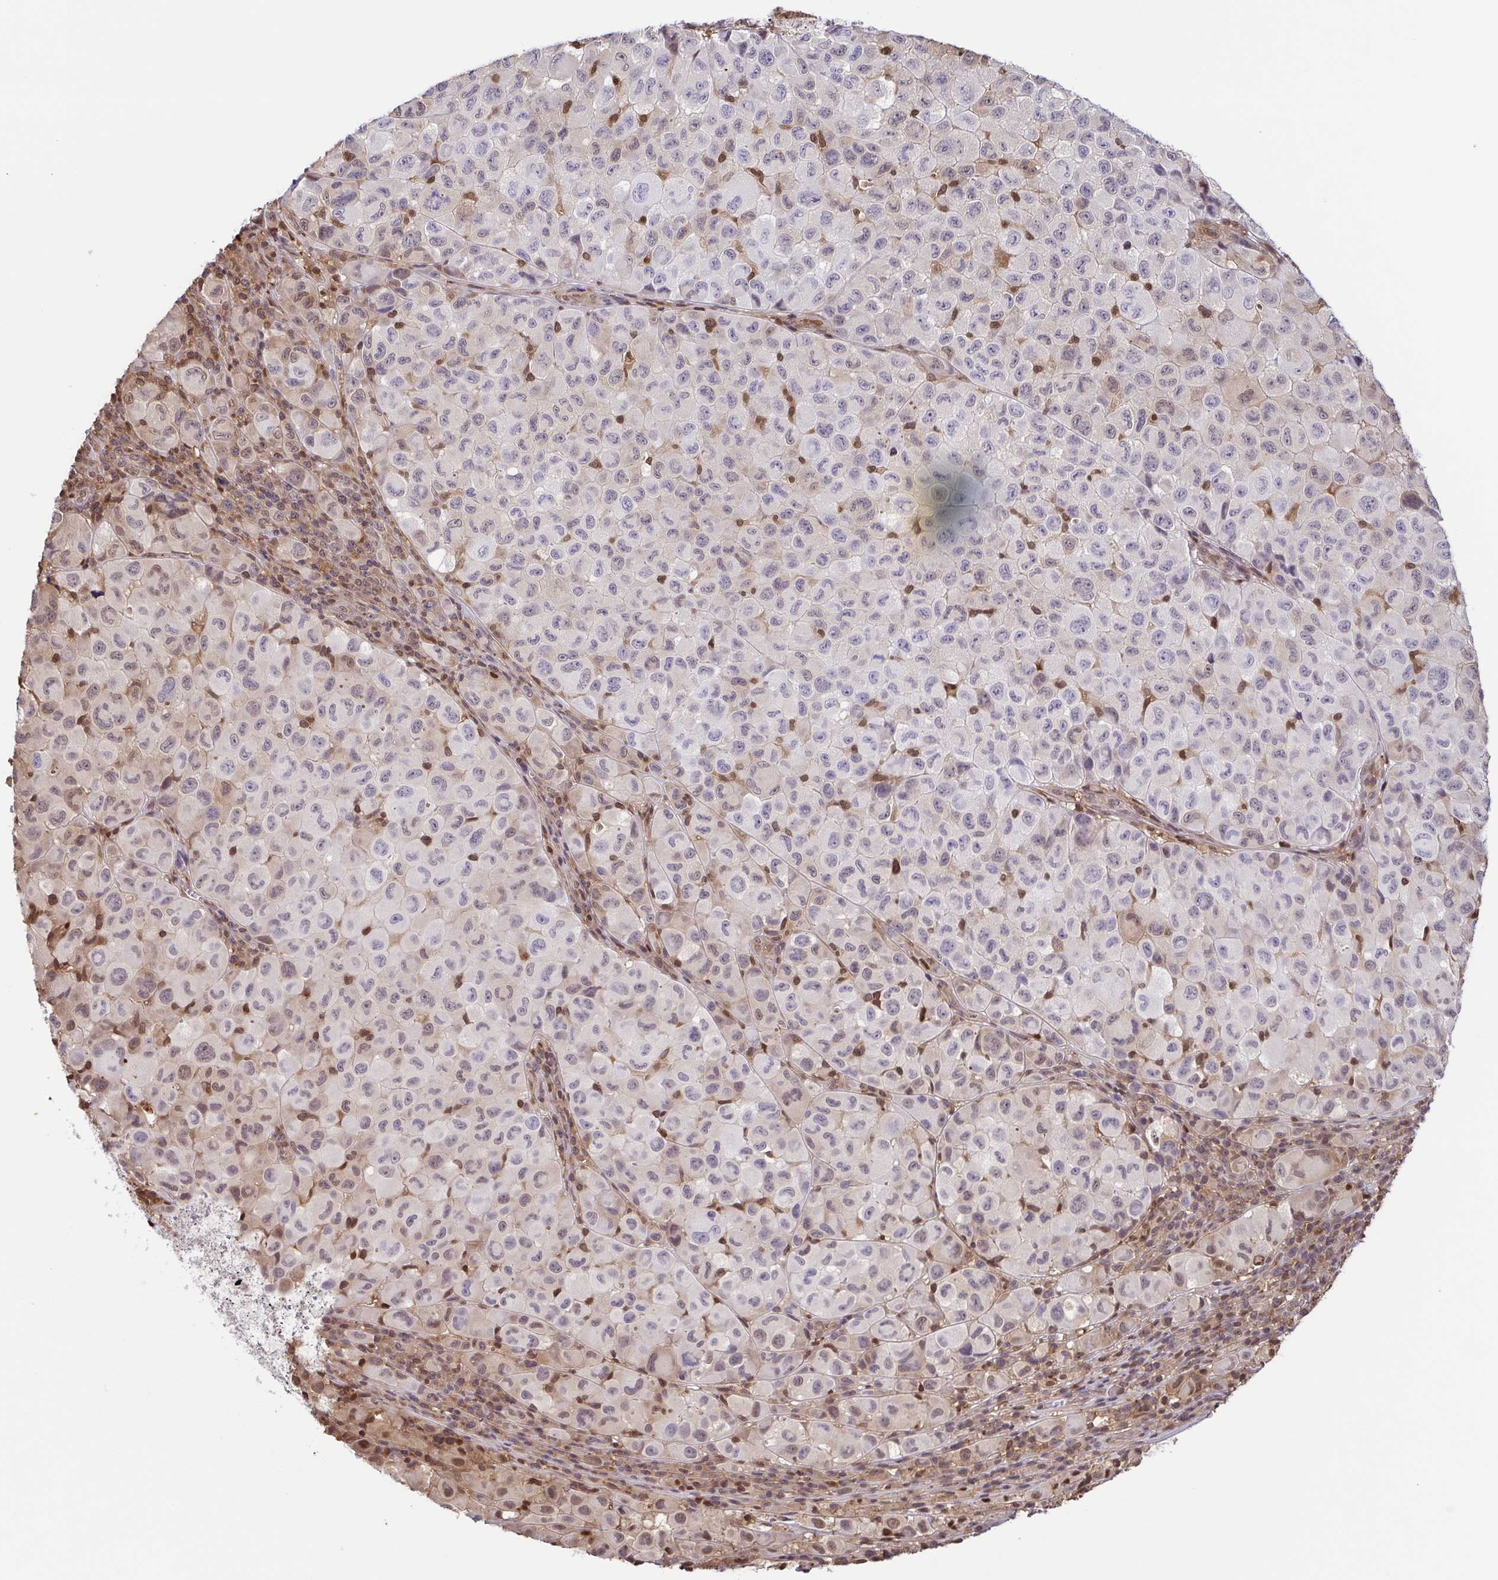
{"staining": {"intensity": "weak", "quantity": "<25%", "location": "nuclear"}, "tissue": "melanoma", "cell_type": "Tumor cells", "image_type": "cancer", "snomed": [{"axis": "morphology", "description": "Malignant melanoma, NOS"}, {"axis": "topography", "description": "Skin"}], "caption": "High power microscopy micrograph of an IHC image of melanoma, revealing no significant expression in tumor cells. (DAB (3,3'-diaminobenzidine) immunohistochemistry (IHC), high magnification).", "gene": "PSMB9", "patient": {"sex": "male", "age": 93}}